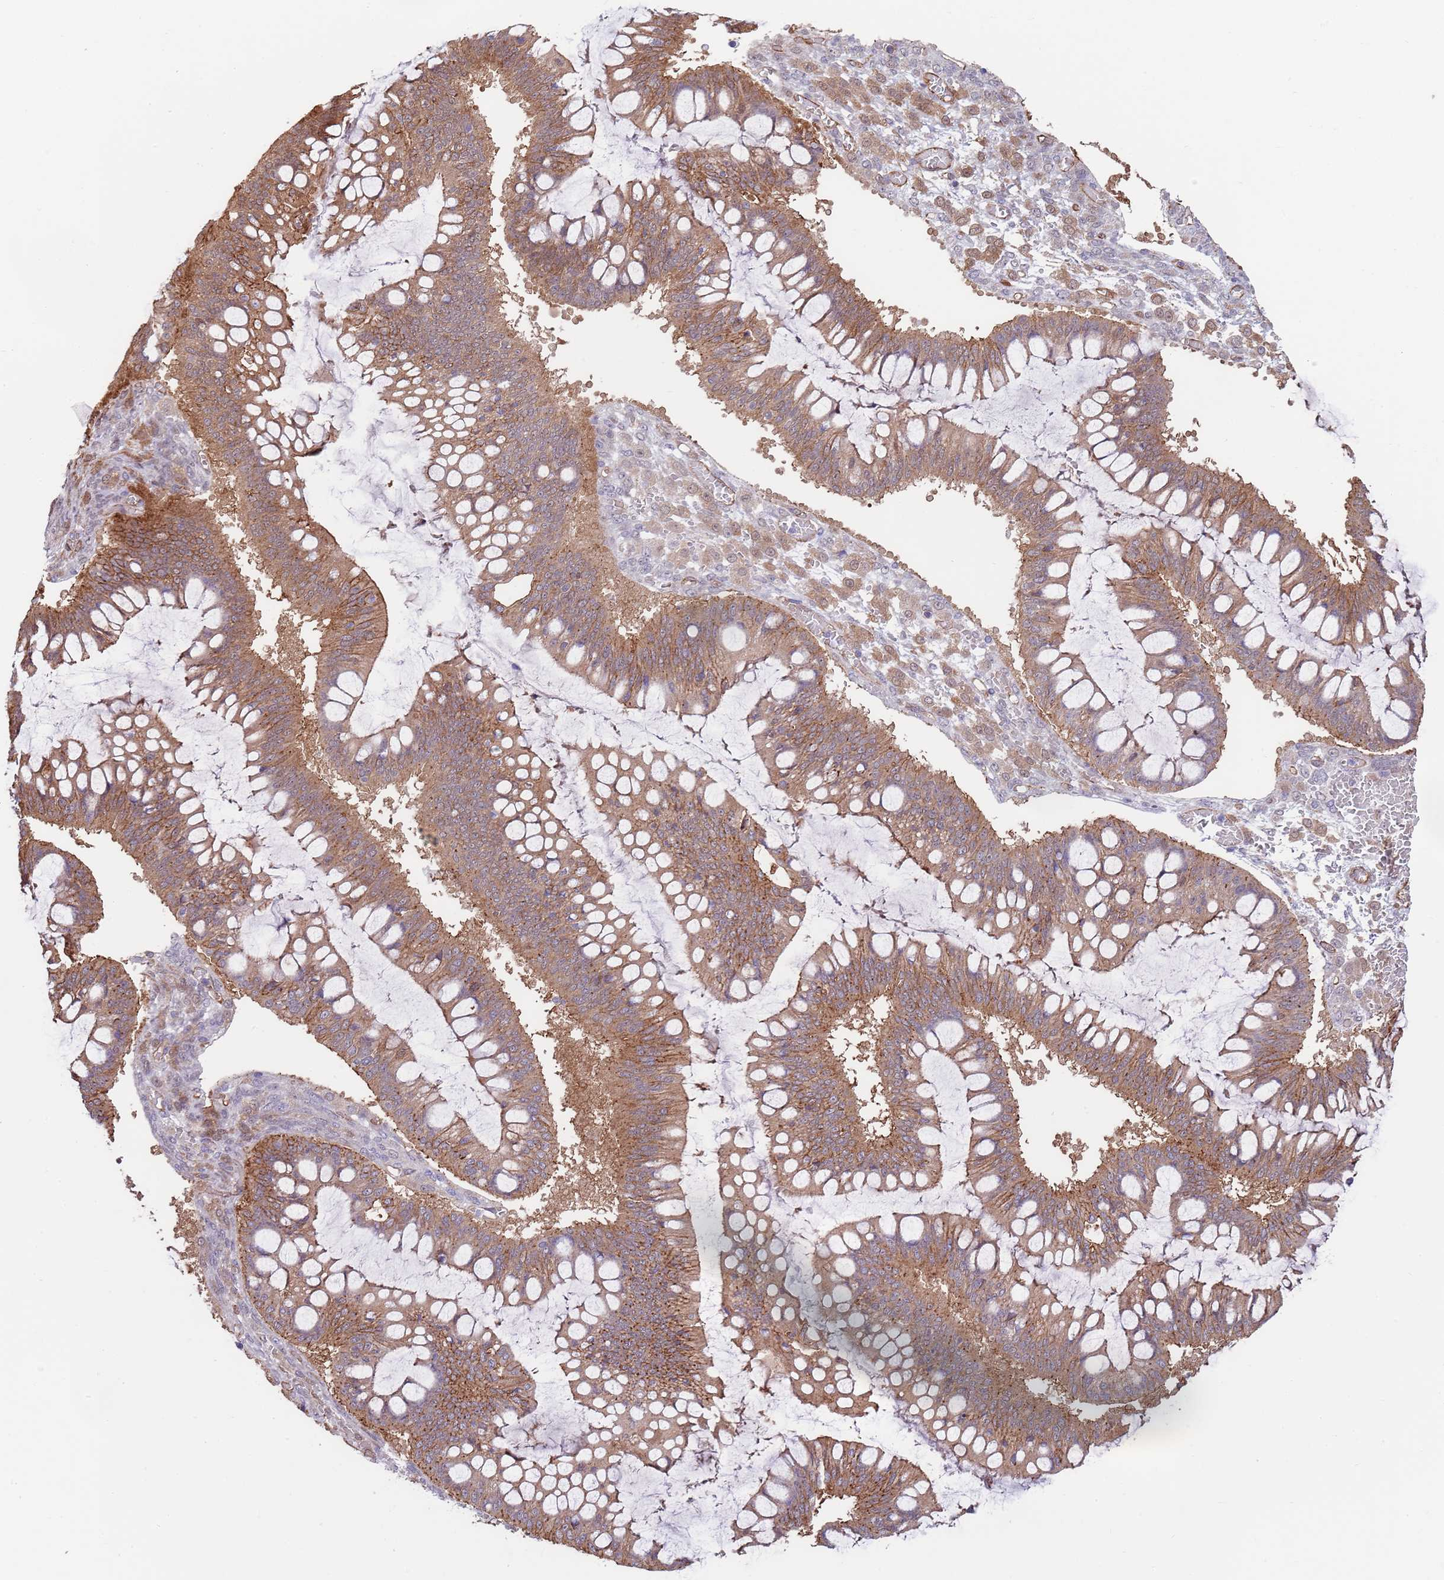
{"staining": {"intensity": "moderate", "quantity": ">75%", "location": "cytoplasmic/membranous"}, "tissue": "ovarian cancer", "cell_type": "Tumor cells", "image_type": "cancer", "snomed": [{"axis": "morphology", "description": "Cystadenocarcinoma, mucinous, NOS"}, {"axis": "topography", "description": "Ovary"}], "caption": "A histopathology image of human ovarian cancer stained for a protein reveals moderate cytoplasmic/membranous brown staining in tumor cells. The staining was performed using DAB (3,3'-diaminobenzidine) to visualize the protein expression in brown, while the nuclei were stained in blue with hematoxylin (Magnification: 20x).", "gene": "BPNT1", "patient": {"sex": "female", "age": 73}}